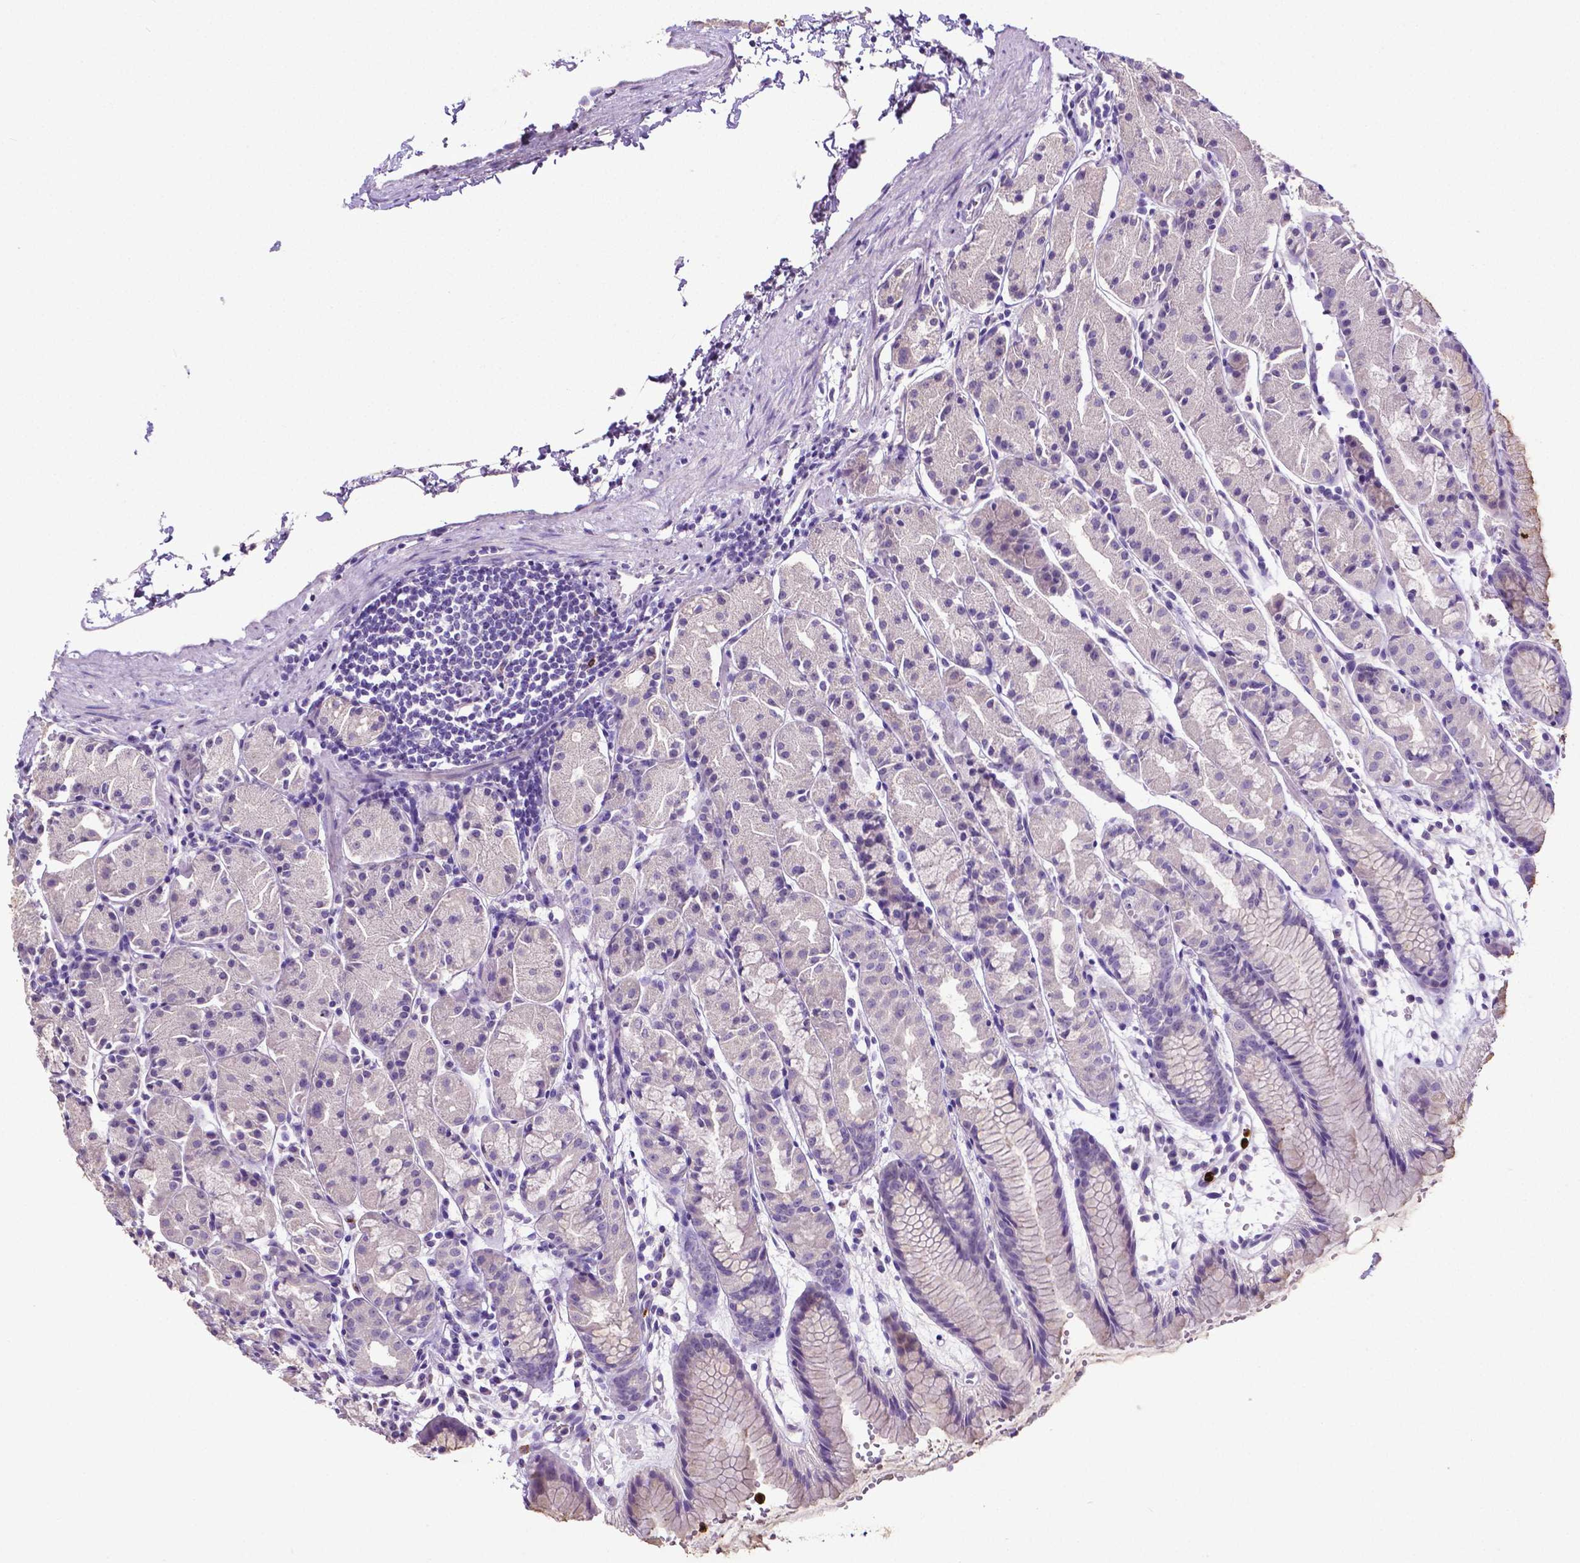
{"staining": {"intensity": "negative", "quantity": "none", "location": "none"}, "tissue": "stomach", "cell_type": "Glandular cells", "image_type": "normal", "snomed": [{"axis": "morphology", "description": "Normal tissue, NOS"}, {"axis": "topography", "description": "Stomach, upper"}], "caption": "There is no significant expression in glandular cells of stomach. The staining is performed using DAB (3,3'-diaminobenzidine) brown chromogen with nuclei counter-stained in using hematoxylin.", "gene": "MMP9", "patient": {"sex": "male", "age": 47}}